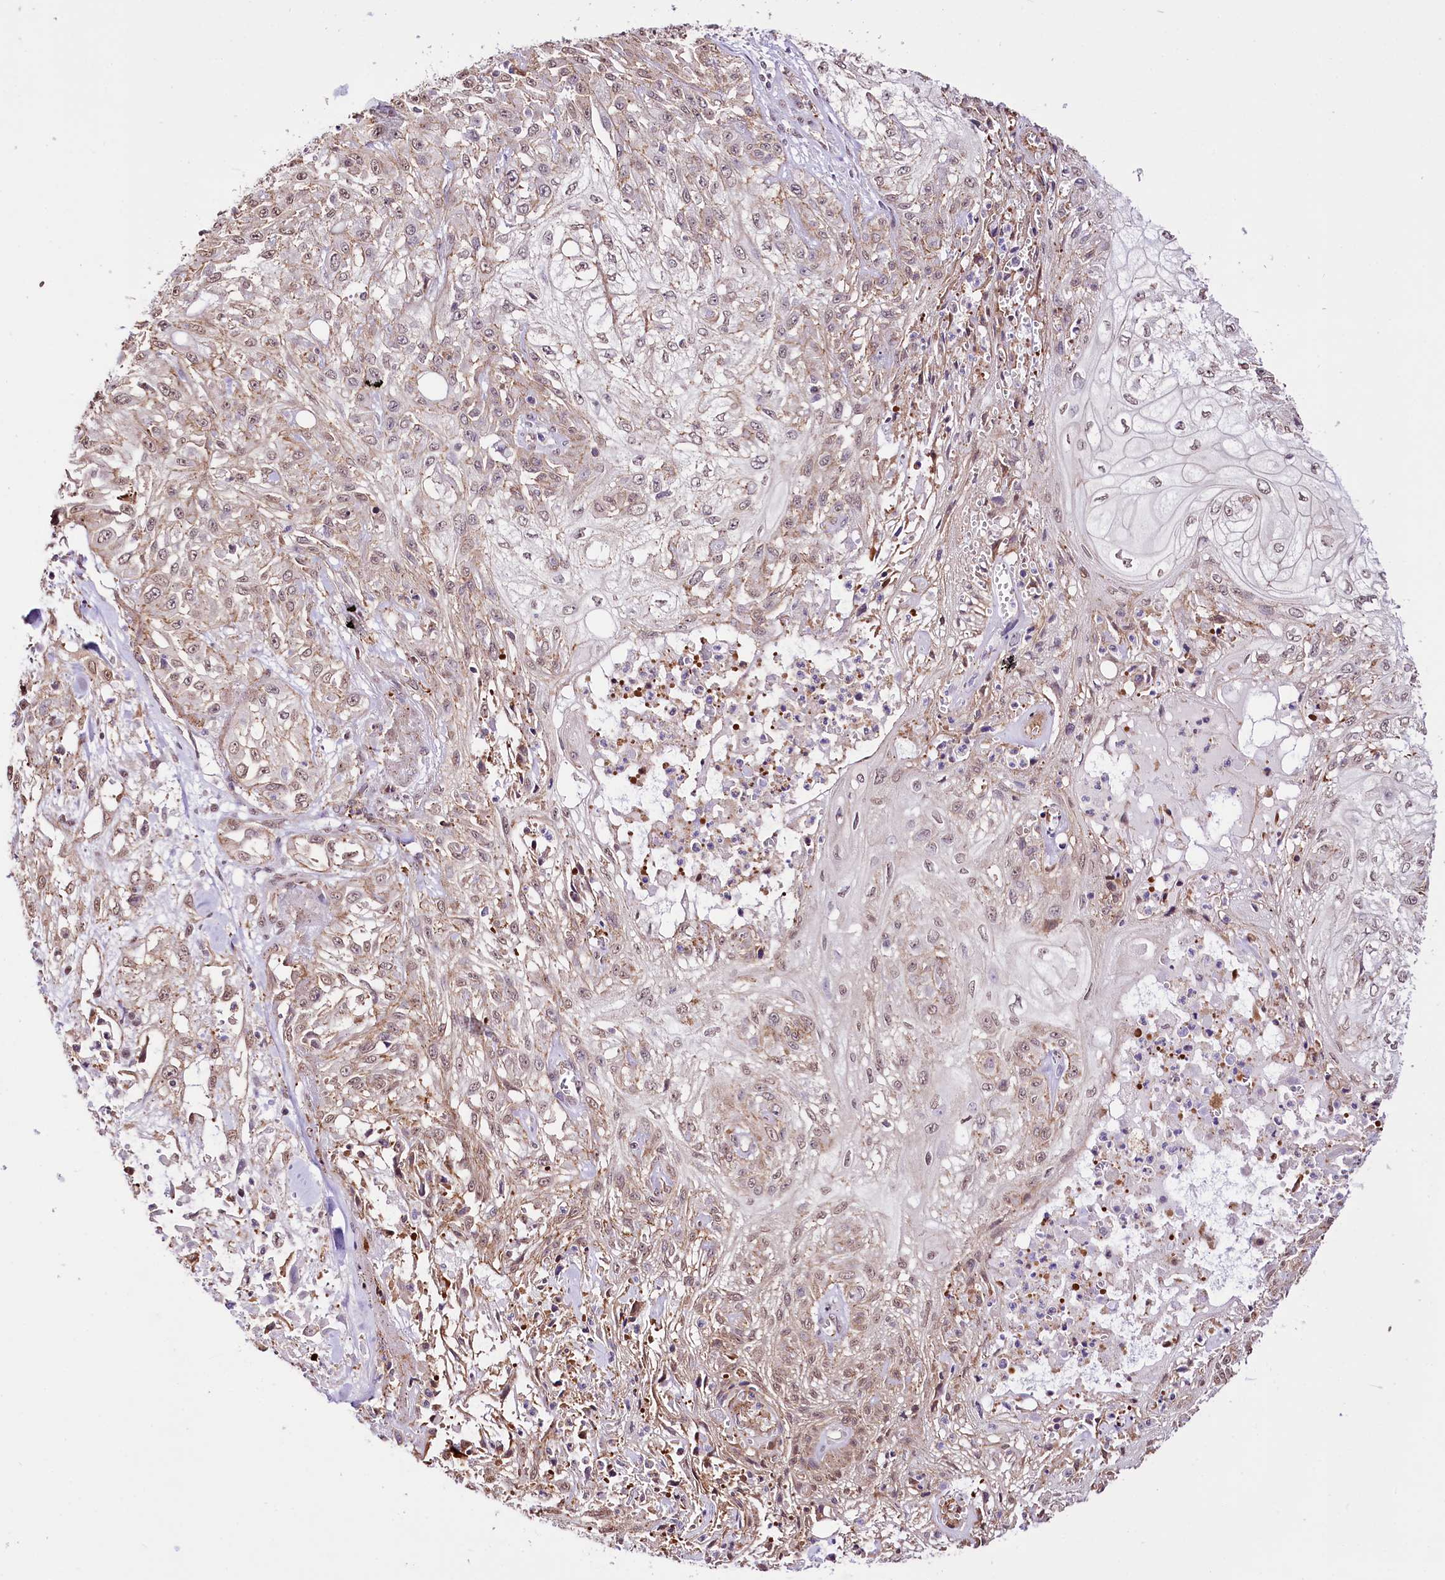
{"staining": {"intensity": "weak", "quantity": "25%-75%", "location": "cytoplasmic/membranous,nuclear"}, "tissue": "skin cancer", "cell_type": "Tumor cells", "image_type": "cancer", "snomed": [{"axis": "morphology", "description": "Squamous cell carcinoma, NOS"}, {"axis": "morphology", "description": "Squamous cell carcinoma, metastatic, NOS"}, {"axis": "topography", "description": "Skin"}, {"axis": "topography", "description": "Lymph node"}], "caption": "Protein staining of metastatic squamous cell carcinoma (skin) tissue exhibits weak cytoplasmic/membranous and nuclear staining in approximately 25%-75% of tumor cells. (Stains: DAB (3,3'-diaminobenzidine) in brown, nuclei in blue, Microscopy: brightfield microscopy at high magnification).", "gene": "ST7", "patient": {"sex": "male", "age": 75}}